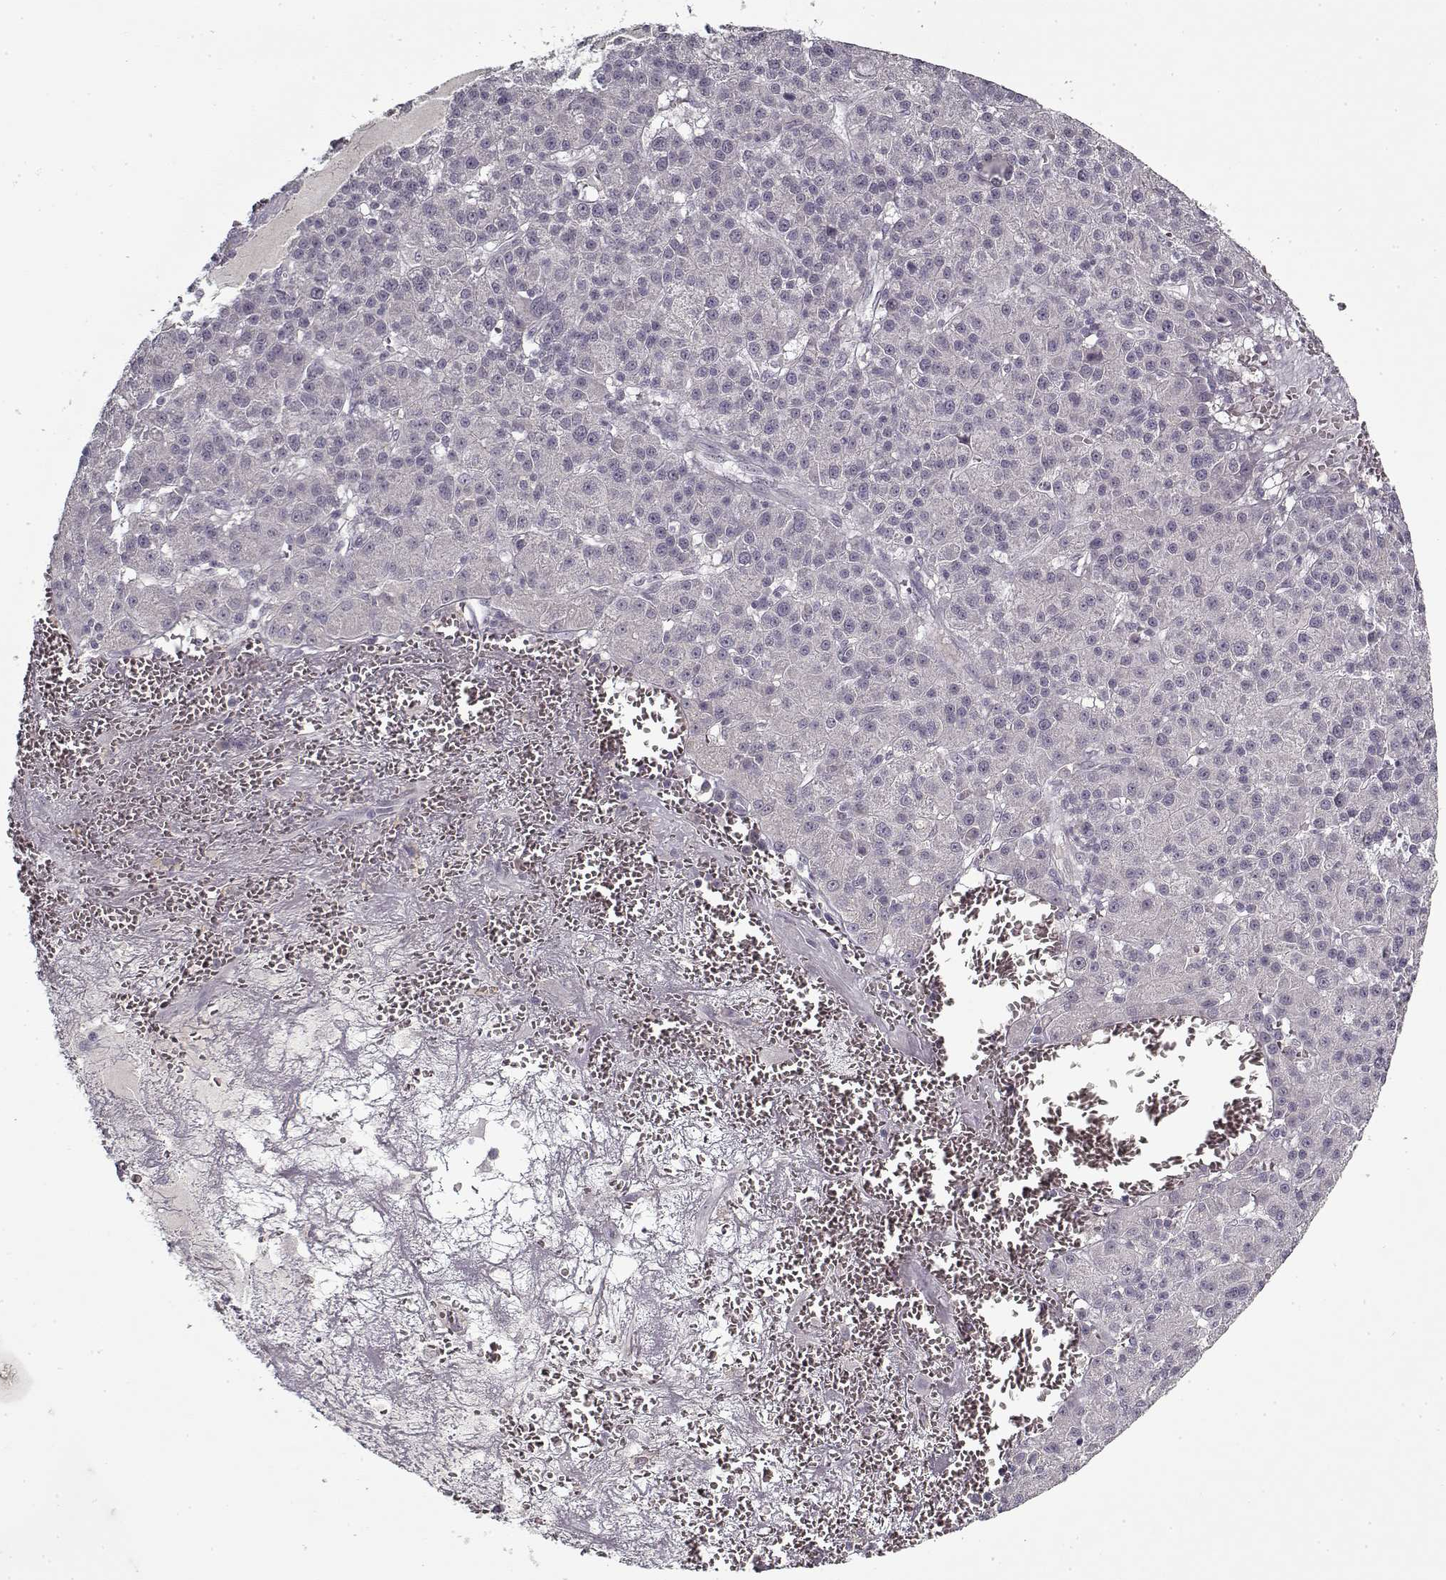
{"staining": {"intensity": "negative", "quantity": "none", "location": "none"}, "tissue": "liver cancer", "cell_type": "Tumor cells", "image_type": "cancer", "snomed": [{"axis": "morphology", "description": "Carcinoma, Hepatocellular, NOS"}, {"axis": "topography", "description": "Liver"}], "caption": "Hepatocellular carcinoma (liver) stained for a protein using immunohistochemistry (IHC) displays no staining tumor cells.", "gene": "LAMA2", "patient": {"sex": "female", "age": 60}}